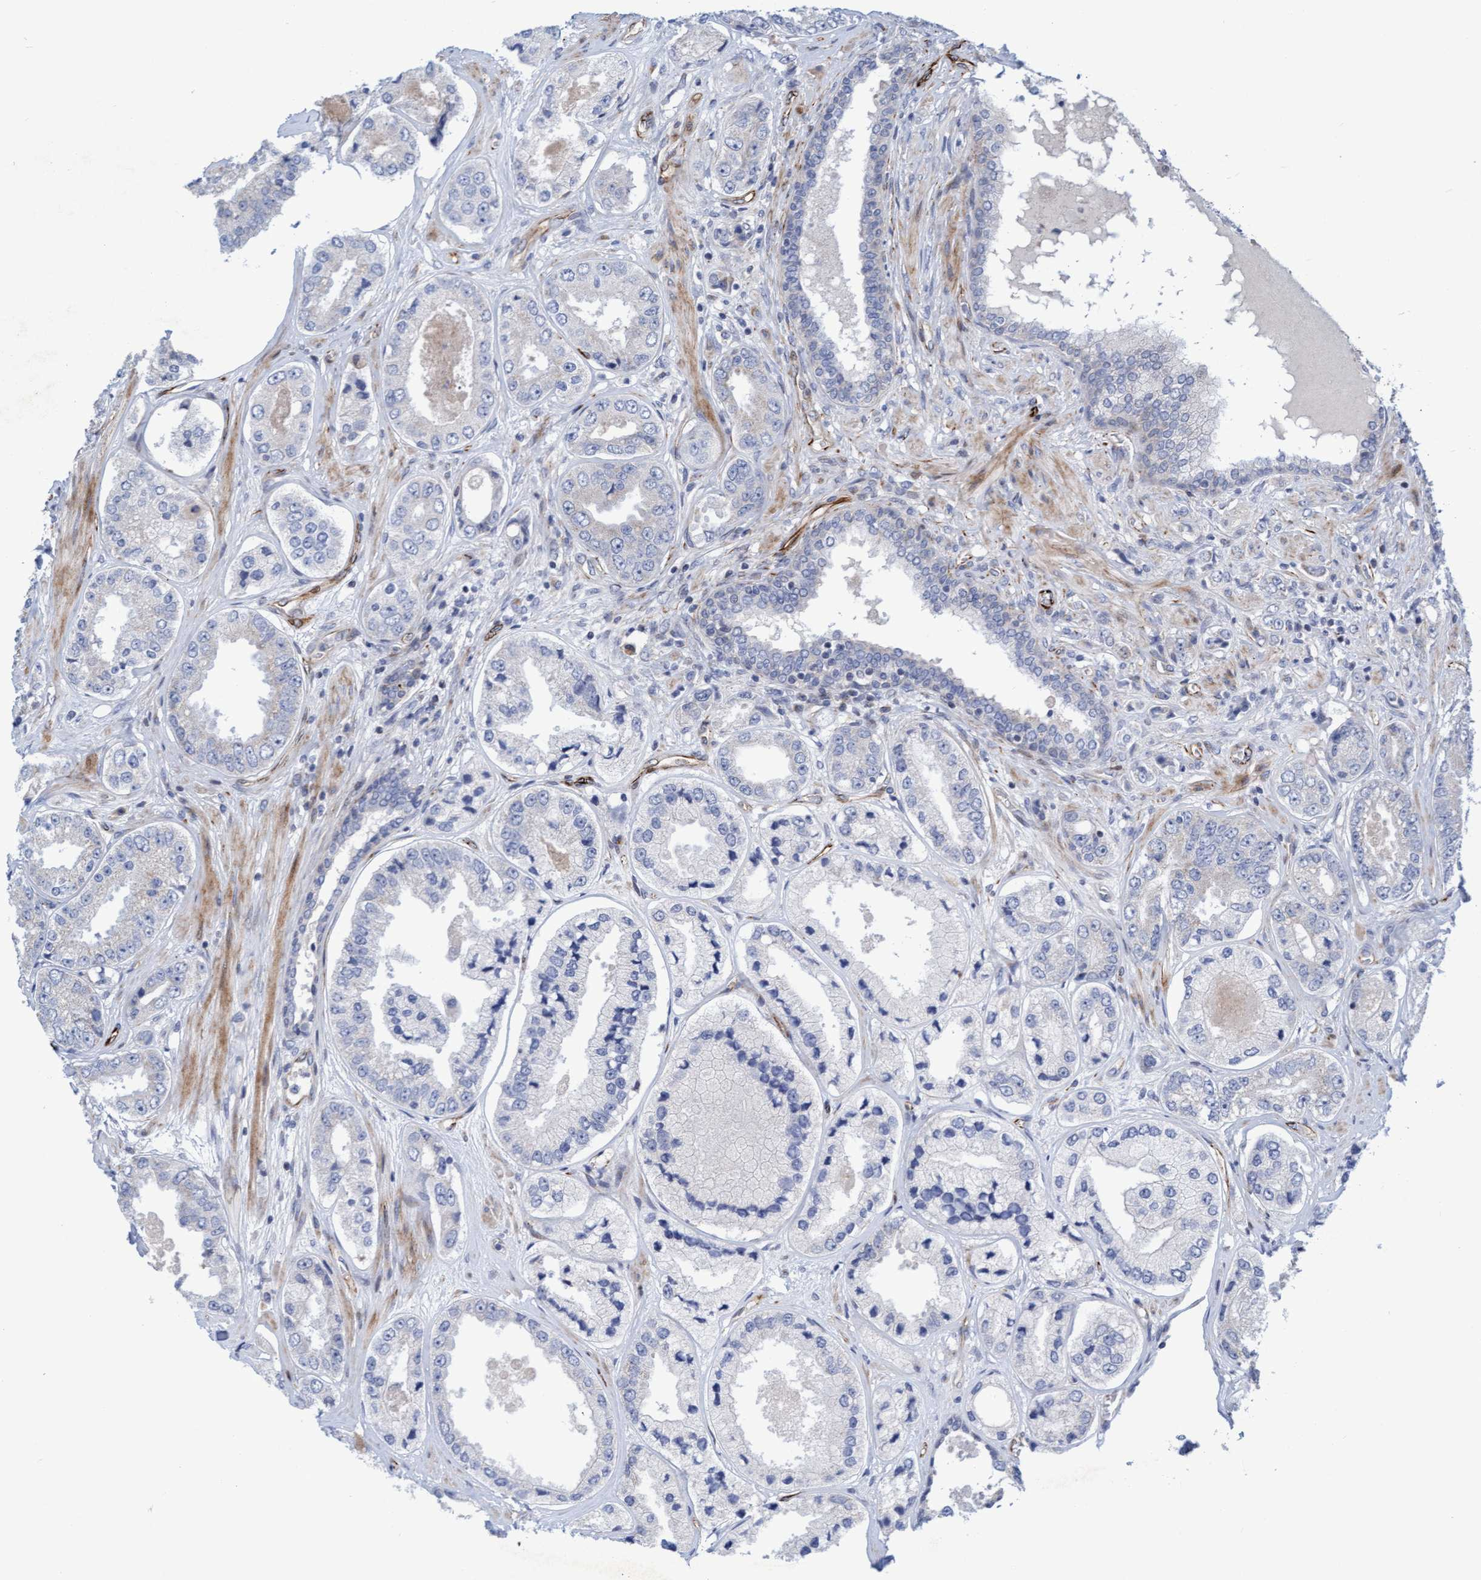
{"staining": {"intensity": "negative", "quantity": "none", "location": "none"}, "tissue": "prostate cancer", "cell_type": "Tumor cells", "image_type": "cancer", "snomed": [{"axis": "morphology", "description": "Adenocarcinoma, High grade"}, {"axis": "topography", "description": "Prostate"}], "caption": "This micrograph is of prostate cancer stained with immunohistochemistry (IHC) to label a protein in brown with the nuclei are counter-stained blue. There is no expression in tumor cells. (Stains: DAB IHC with hematoxylin counter stain, Microscopy: brightfield microscopy at high magnification).", "gene": "POLG2", "patient": {"sex": "male", "age": 61}}